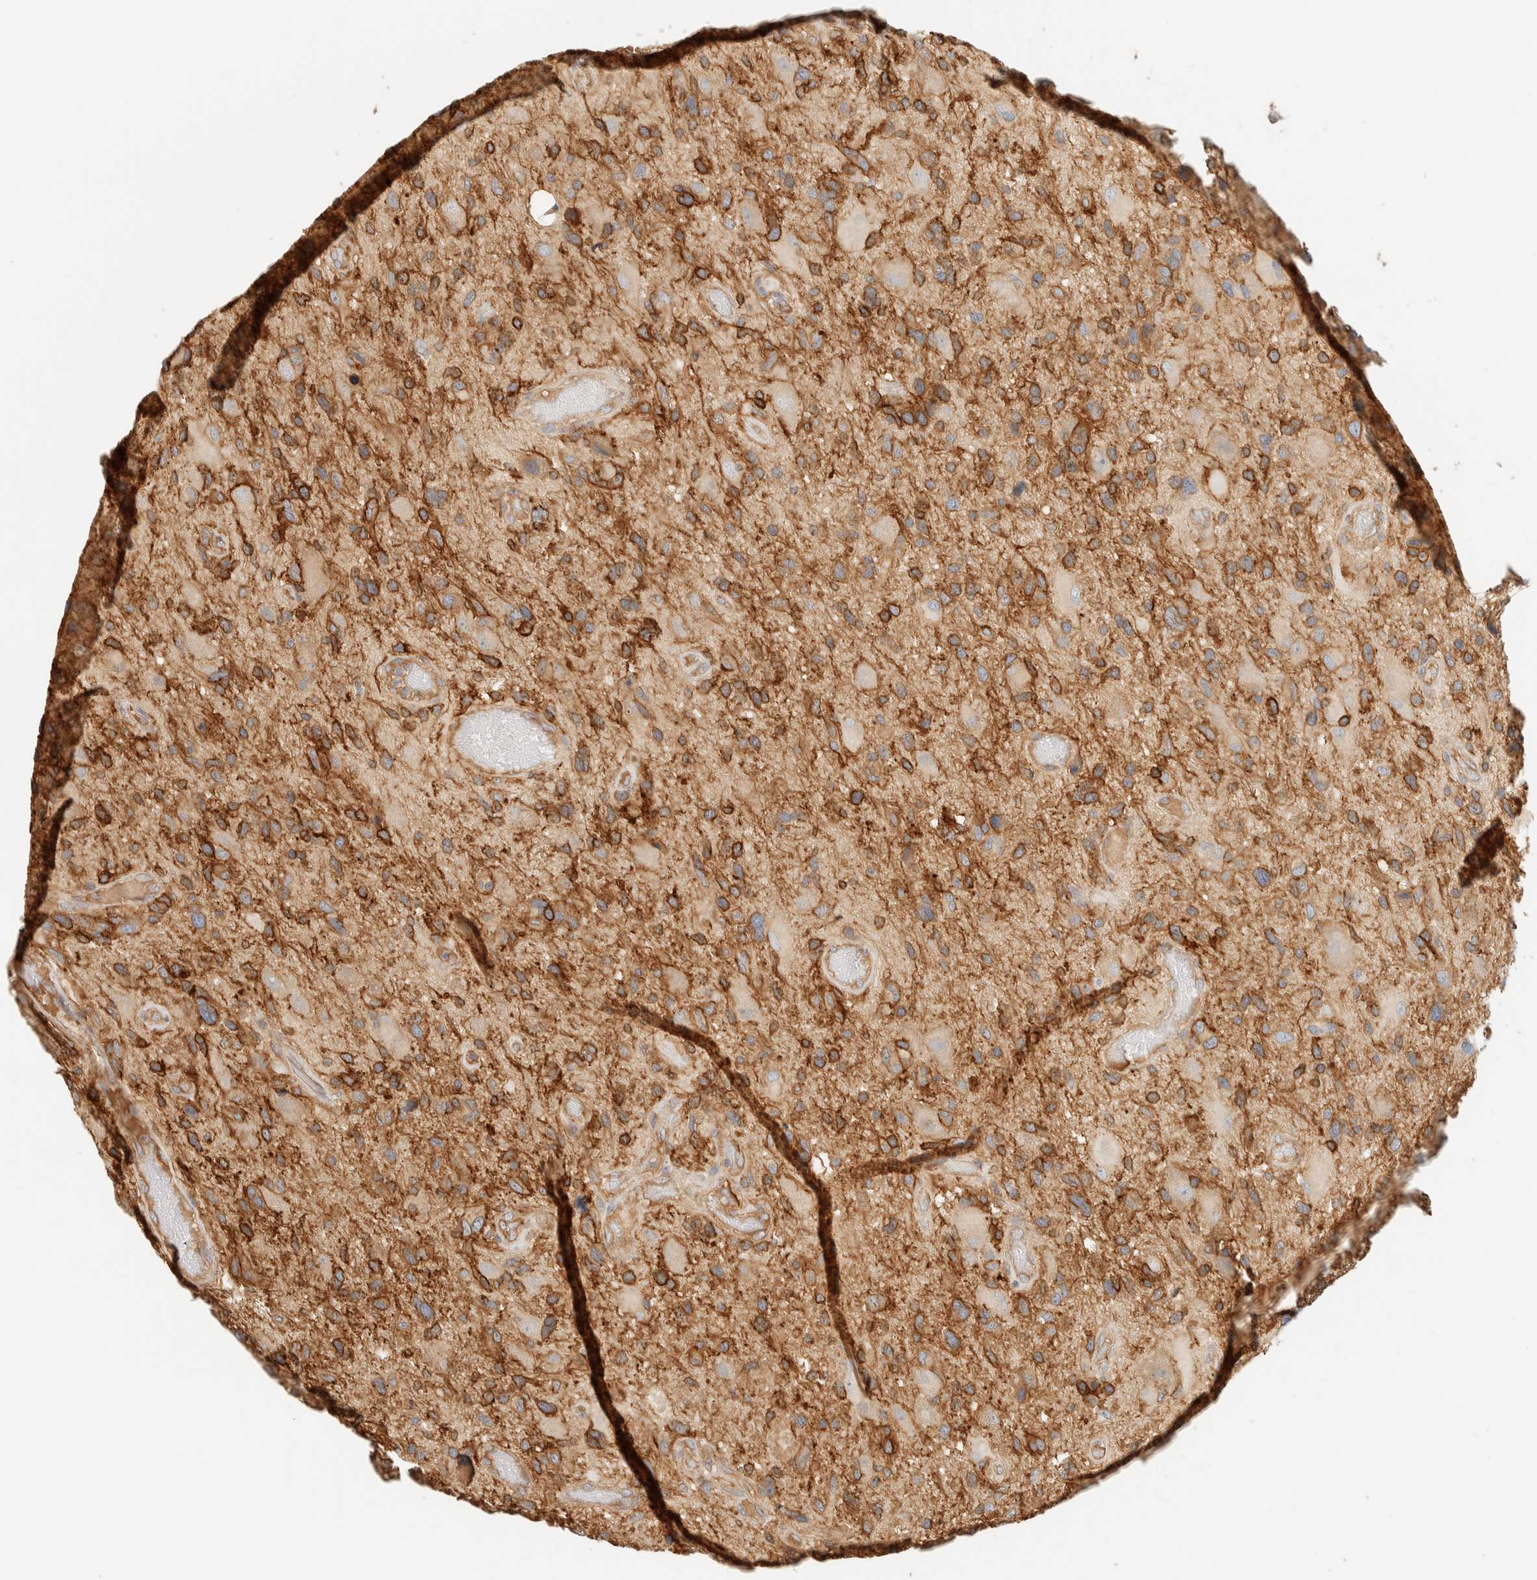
{"staining": {"intensity": "moderate", "quantity": "25%-75%", "location": "cytoplasmic/membranous"}, "tissue": "glioma", "cell_type": "Tumor cells", "image_type": "cancer", "snomed": [{"axis": "morphology", "description": "Glioma, malignant, High grade"}, {"axis": "topography", "description": "Brain"}], "caption": "Immunohistochemistry (IHC) photomicrograph of neoplastic tissue: human high-grade glioma (malignant) stained using IHC demonstrates medium levels of moderate protein expression localized specifically in the cytoplasmic/membranous of tumor cells, appearing as a cytoplasmic/membranous brown color.", "gene": "LIMA1", "patient": {"sex": "male", "age": 33}}